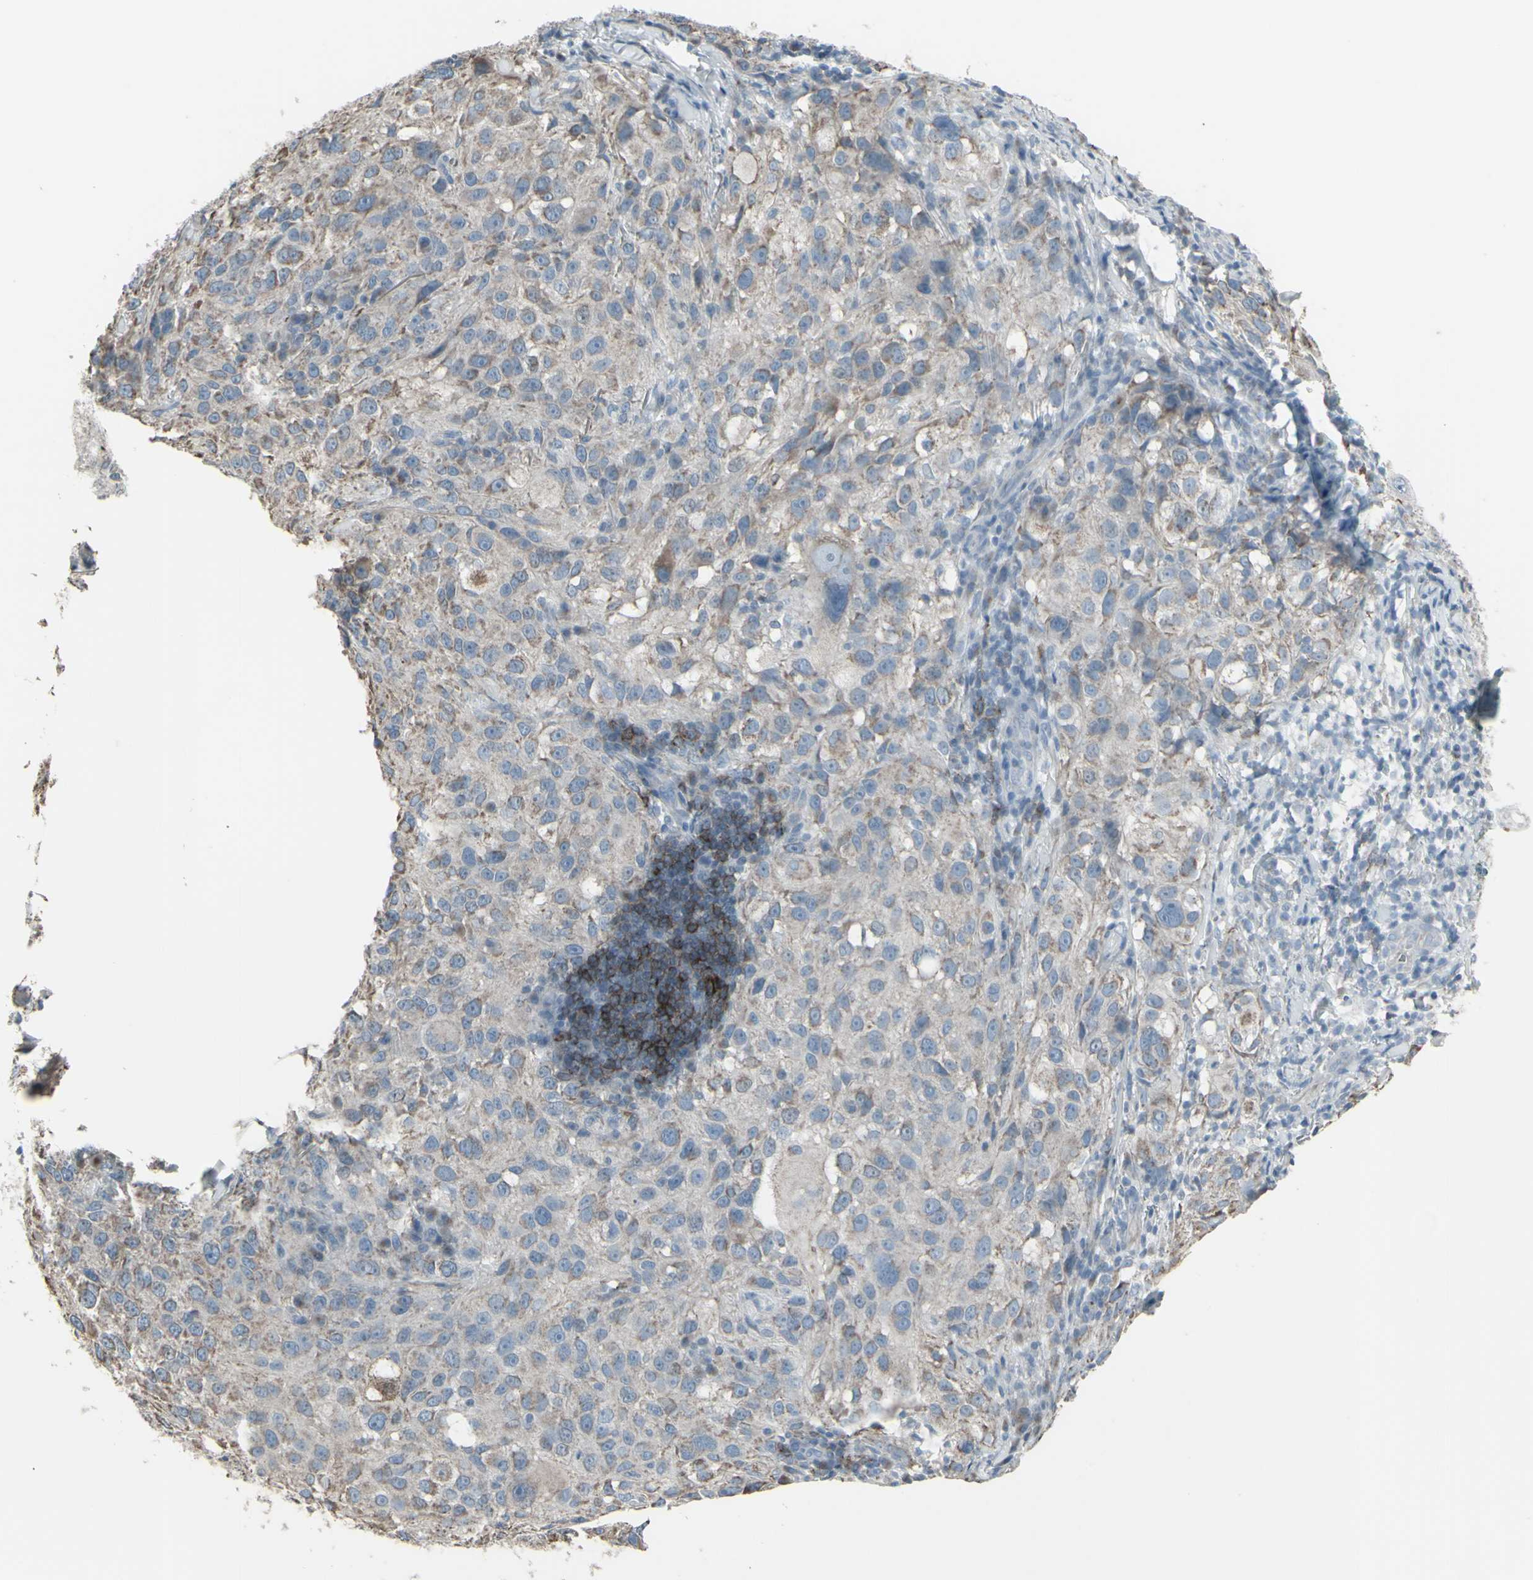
{"staining": {"intensity": "weak", "quantity": ">75%", "location": "cytoplasmic/membranous"}, "tissue": "melanoma", "cell_type": "Tumor cells", "image_type": "cancer", "snomed": [{"axis": "morphology", "description": "Necrosis, NOS"}, {"axis": "morphology", "description": "Malignant melanoma, NOS"}, {"axis": "topography", "description": "Skin"}], "caption": "IHC (DAB) staining of malignant melanoma reveals weak cytoplasmic/membranous protein positivity in about >75% of tumor cells.", "gene": "CD79B", "patient": {"sex": "female", "age": 87}}